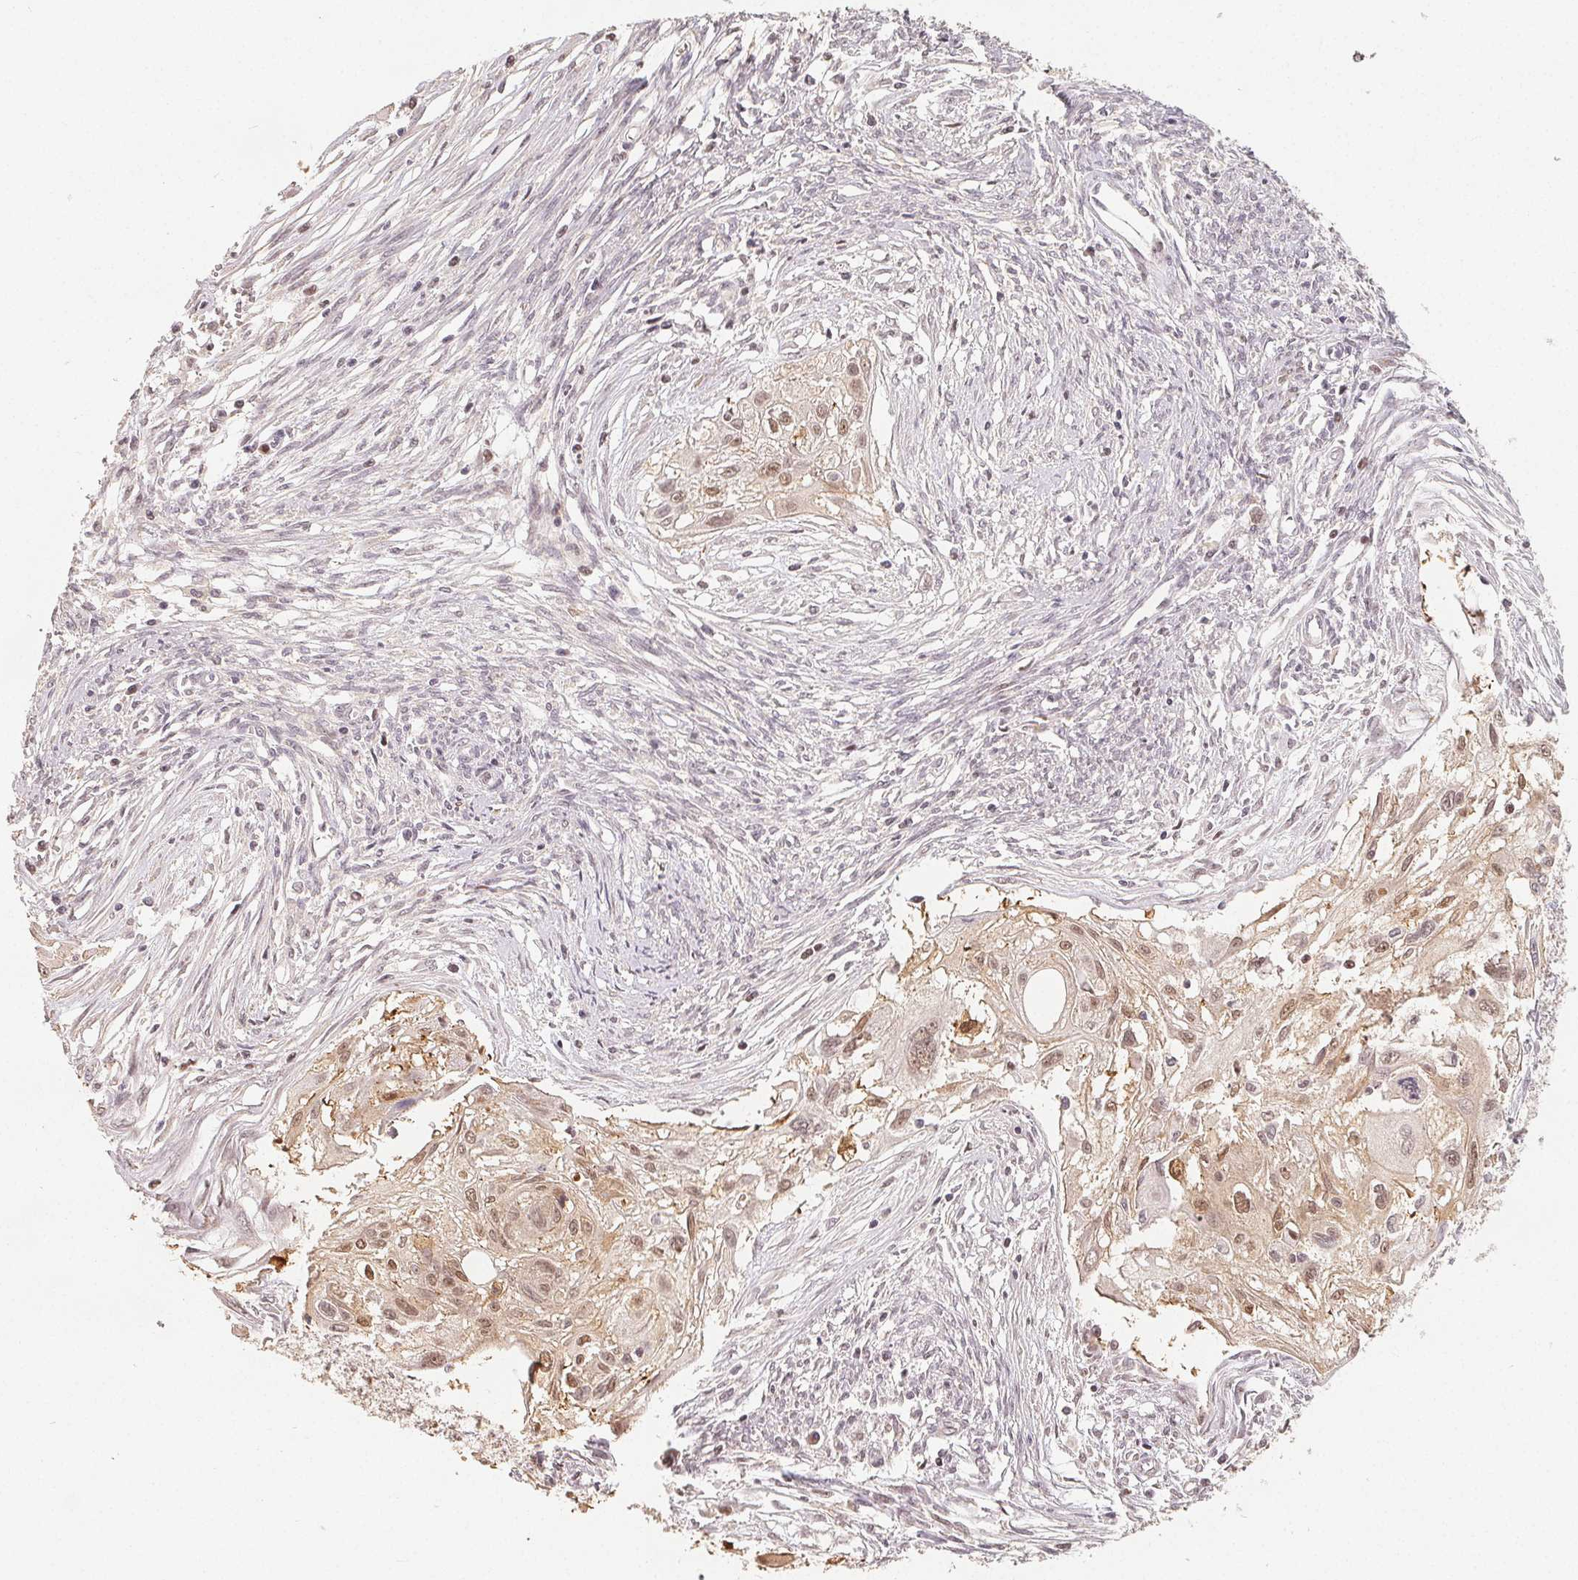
{"staining": {"intensity": "weak", "quantity": ">75%", "location": "cytoplasmic/membranous,nuclear"}, "tissue": "cervical cancer", "cell_type": "Tumor cells", "image_type": "cancer", "snomed": [{"axis": "morphology", "description": "Squamous cell carcinoma, NOS"}, {"axis": "topography", "description": "Cervix"}], "caption": "Protein staining of cervical cancer tissue reveals weak cytoplasmic/membranous and nuclear staining in about >75% of tumor cells.", "gene": "CCDC138", "patient": {"sex": "female", "age": 49}}